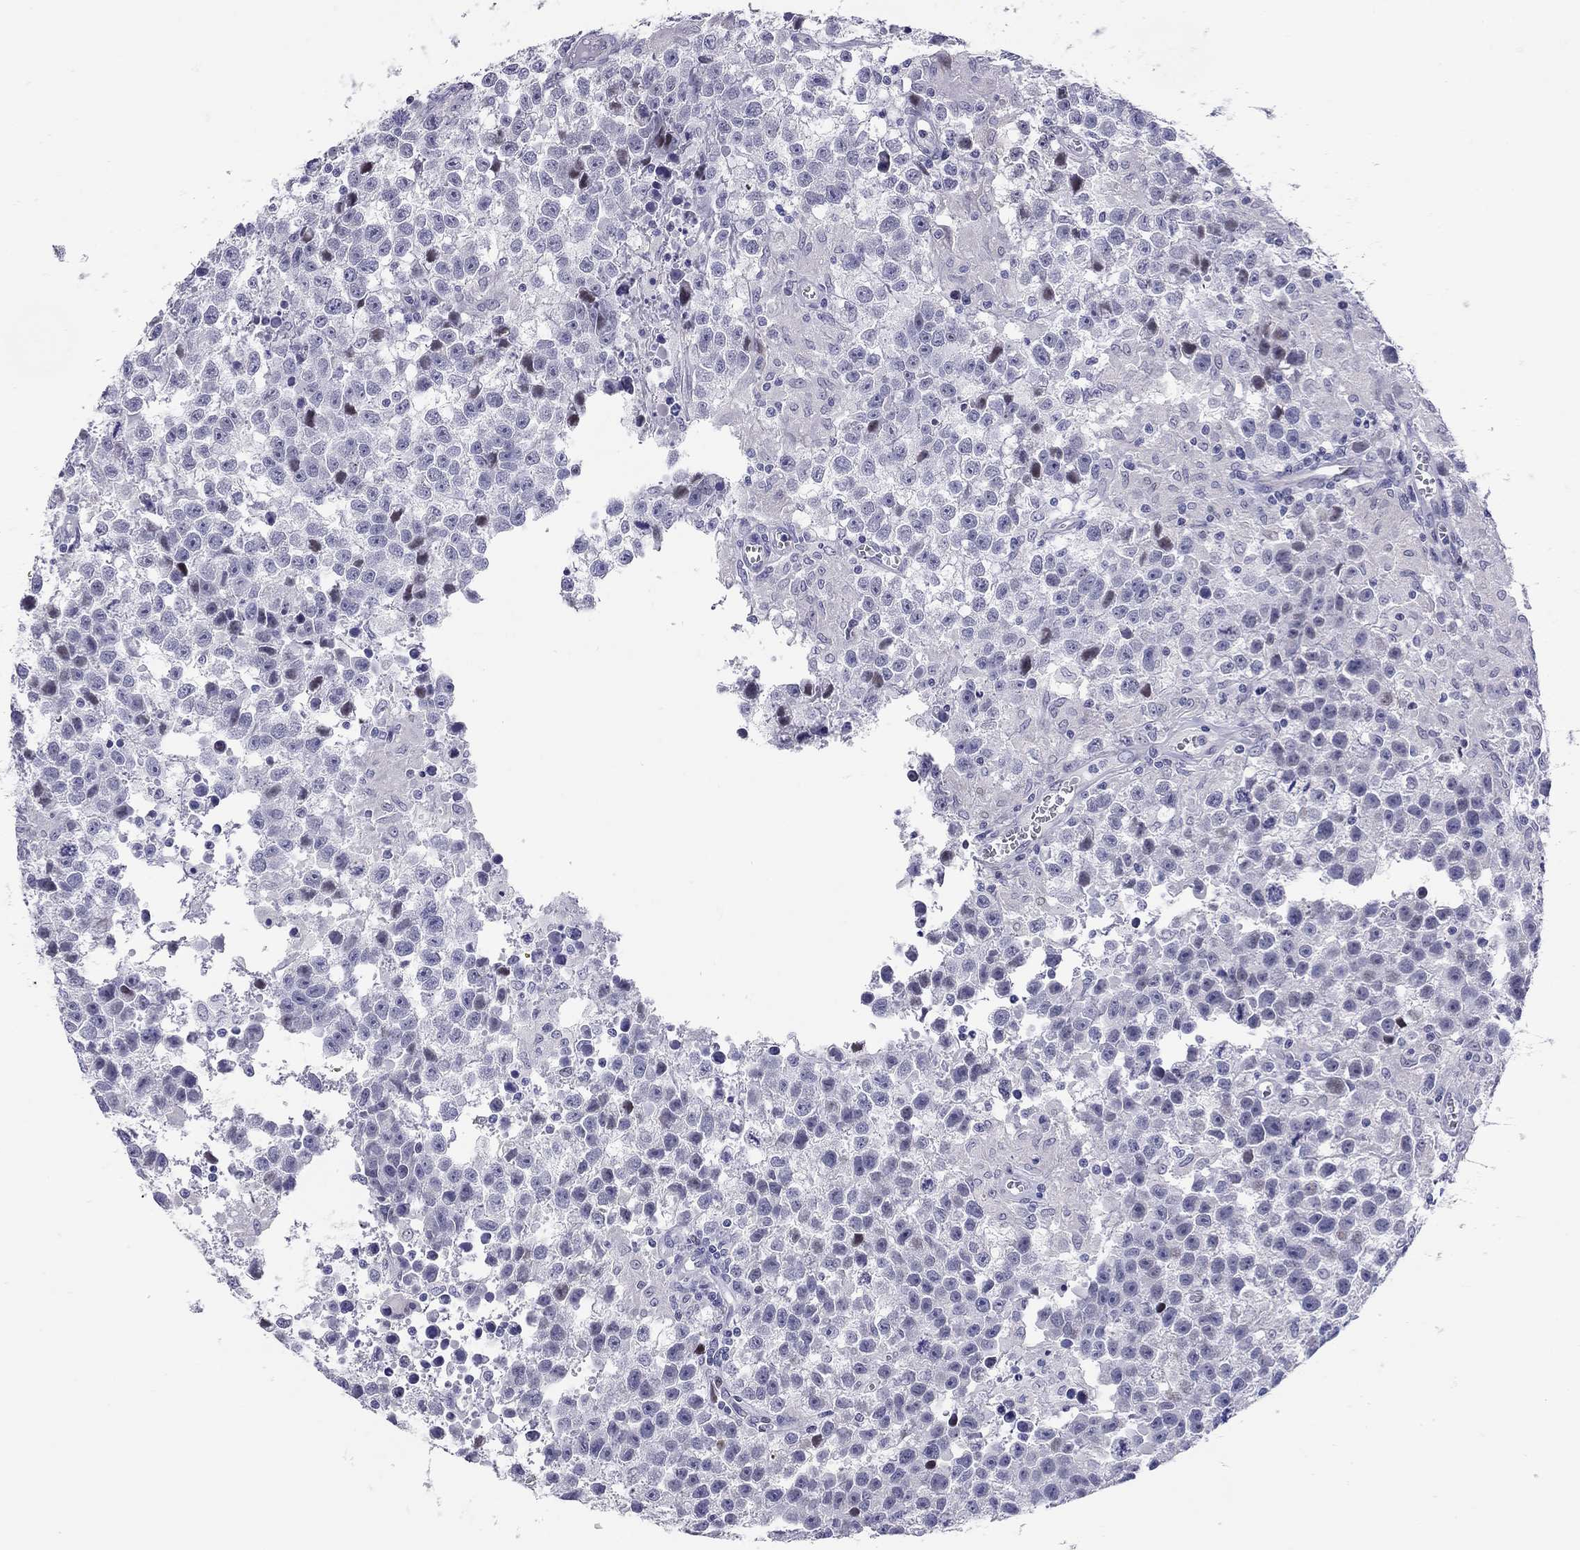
{"staining": {"intensity": "negative", "quantity": "none", "location": "none"}, "tissue": "testis cancer", "cell_type": "Tumor cells", "image_type": "cancer", "snomed": [{"axis": "morphology", "description": "Seminoma, NOS"}, {"axis": "topography", "description": "Testis"}], "caption": "Tumor cells are negative for protein expression in human testis seminoma. Brightfield microscopy of immunohistochemistry stained with DAB (3,3'-diaminobenzidine) (brown) and hematoxylin (blue), captured at high magnification.", "gene": "C8orf88", "patient": {"sex": "male", "age": 43}}